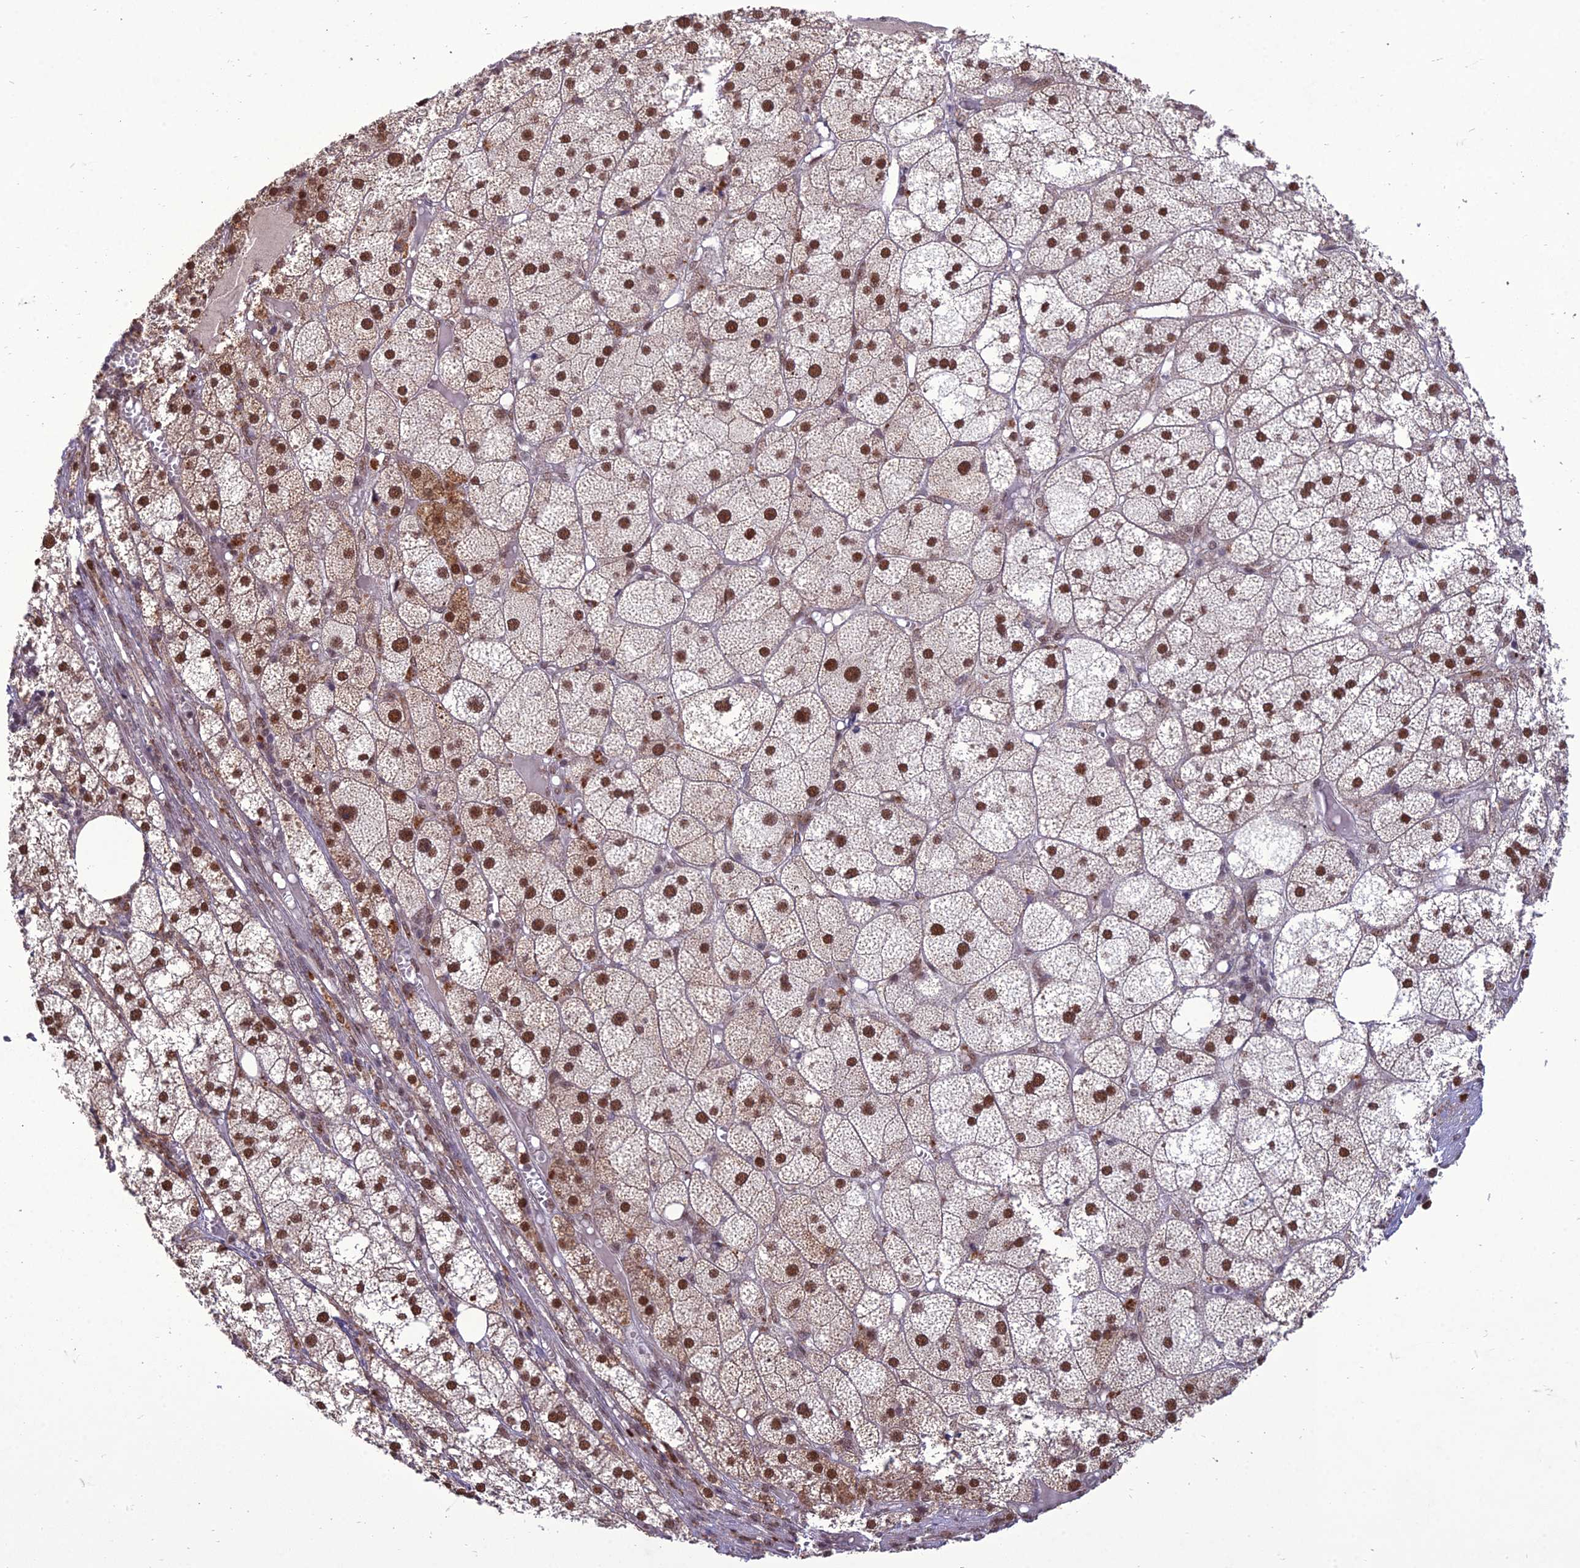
{"staining": {"intensity": "strong", "quantity": ">75%", "location": "cytoplasmic/membranous,nuclear"}, "tissue": "adrenal gland", "cell_type": "Glandular cells", "image_type": "normal", "snomed": [{"axis": "morphology", "description": "Normal tissue, NOS"}, {"axis": "topography", "description": "Adrenal gland"}], "caption": "Immunohistochemistry micrograph of benign human adrenal gland stained for a protein (brown), which demonstrates high levels of strong cytoplasmic/membranous,nuclear expression in about >75% of glandular cells.", "gene": "RANBP3", "patient": {"sex": "female", "age": 61}}